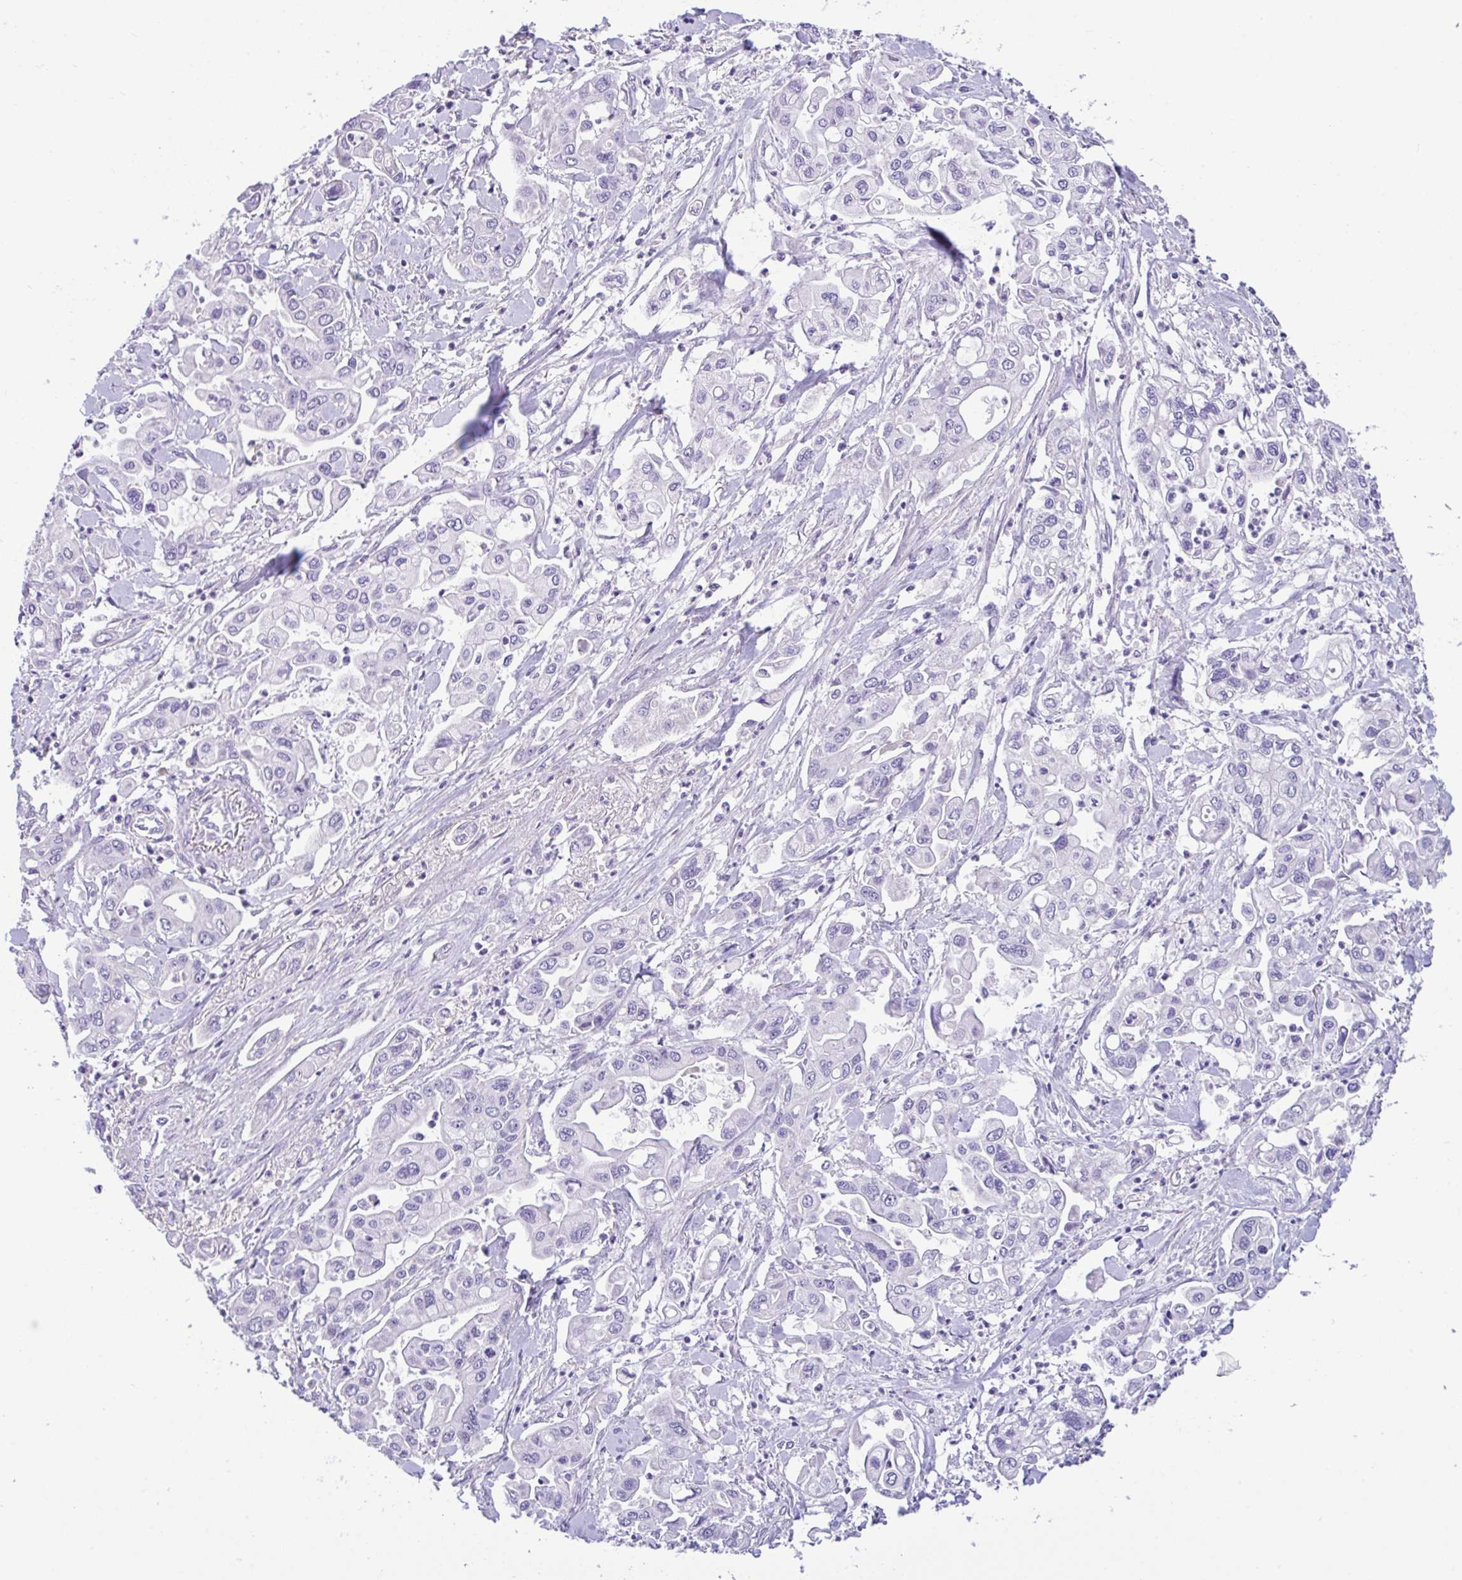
{"staining": {"intensity": "negative", "quantity": "none", "location": "none"}, "tissue": "pancreatic cancer", "cell_type": "Tumor cells", "image_type": "cancer", "snomed": [{"axis": "morphology", "description": "Adenocarcinoma, NOS"}, {"axis": "topography", "description": "Pancreas"}], "caption": "A histopathology image of pancreatic cancer stained for a protein shows no brown staining in tumor cells.", "gene": "FBXL20", "patient": {"sex": "male", "age": 62}}